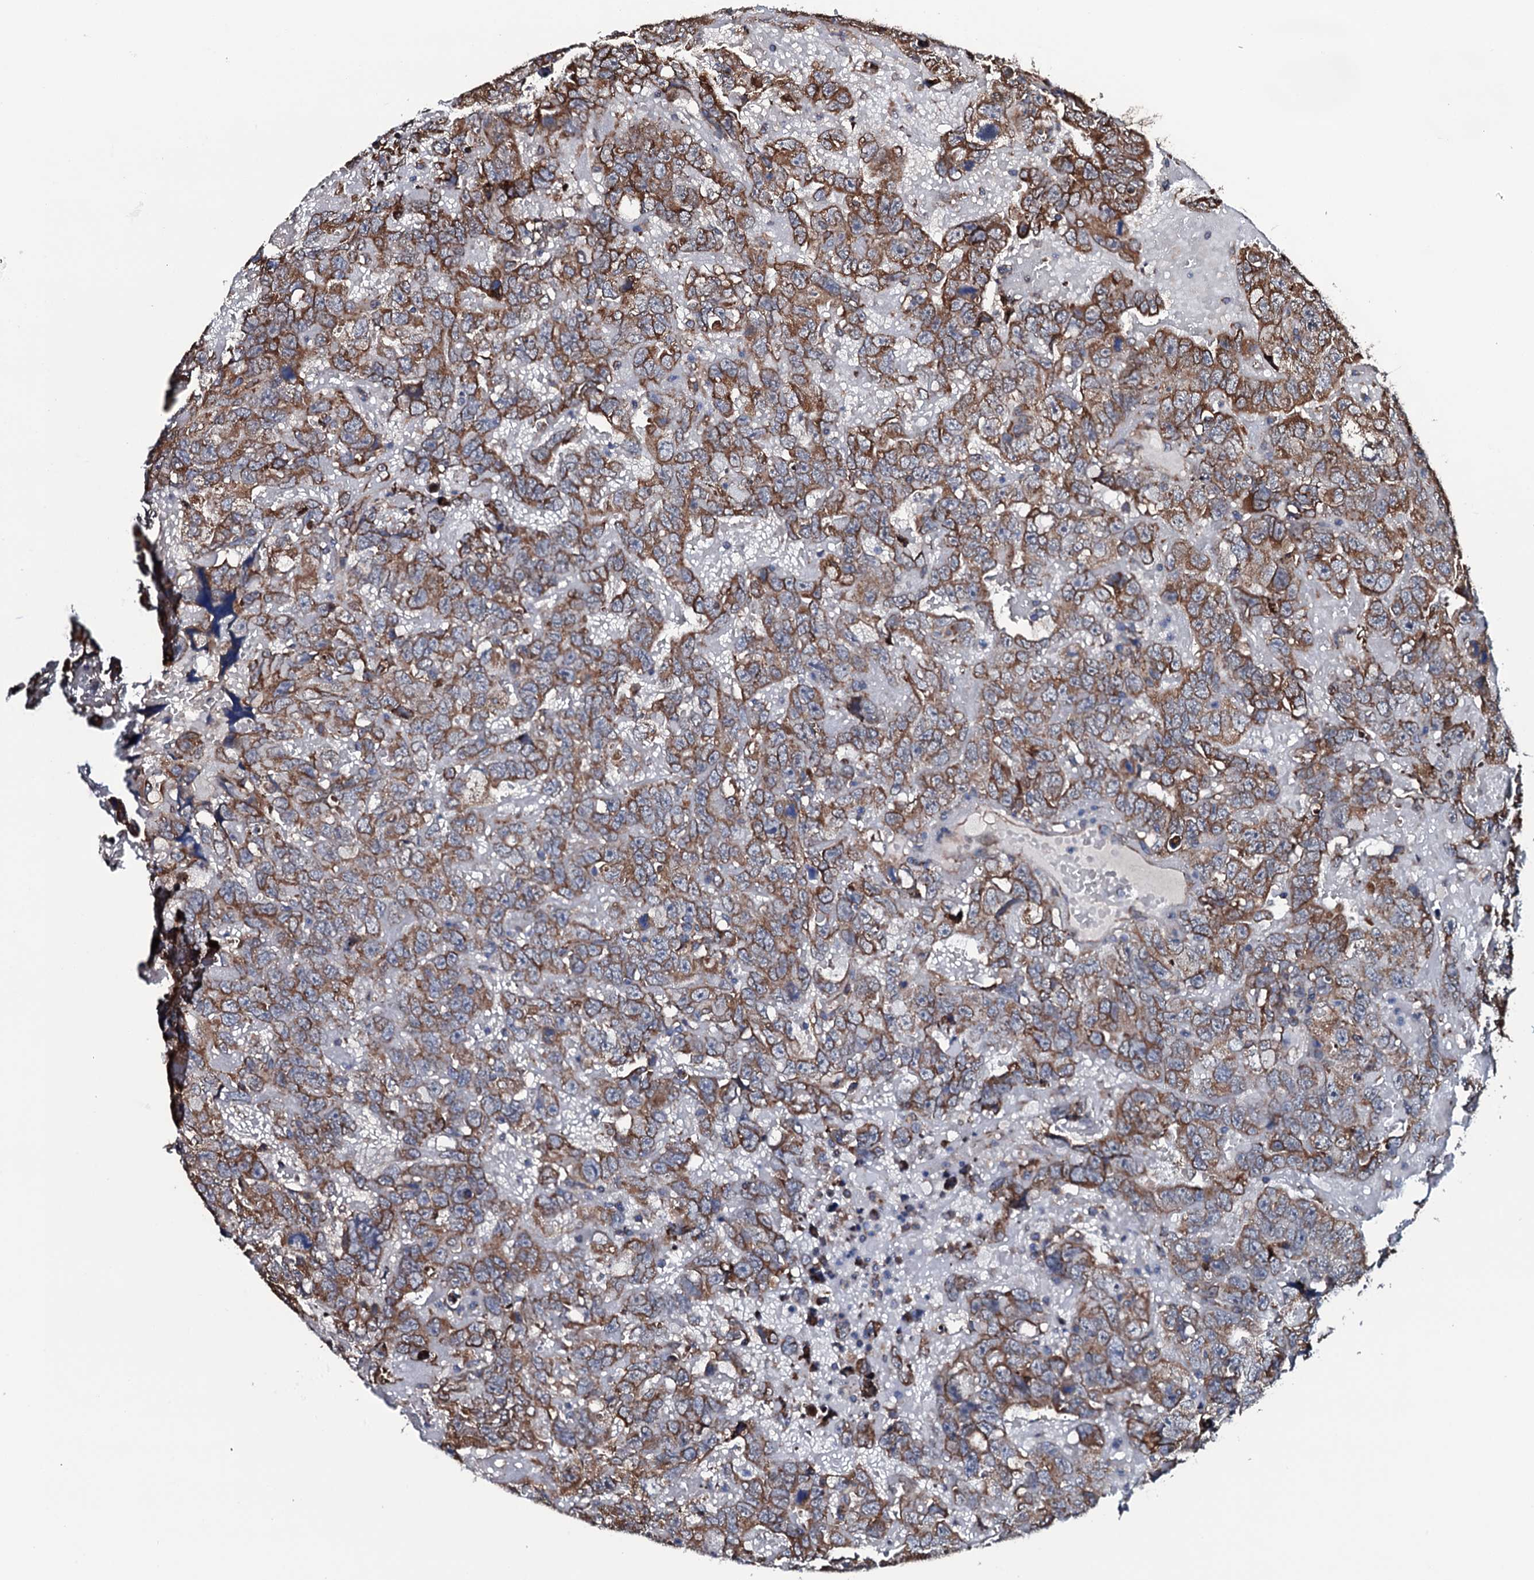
{"staining": {"intensity": "moderate", "quantity": ">75%", "location": "cytoplasmic/membranous"}, "tissue": "testis cancer", "cell_type": "Tumor cells", "image_type": "cancer", "snomed": [{"axis": "morphology", "description": "Carcinoma, Embryonal, NOS"}, {"axis": "topography", "description": "Testis"}], "caption": "IHC image of neoplastic tissue: testis cancer stained using immunohistochemistry (IHC) exhibits medium levels of moderate protein expression localized specifically in the cytoplasmic/membranous of tumor cells, appearing as a cytoplasmic/membranous brown color.", "gene": "RAB12", "patient": {"sex": "male", "age": 45}}